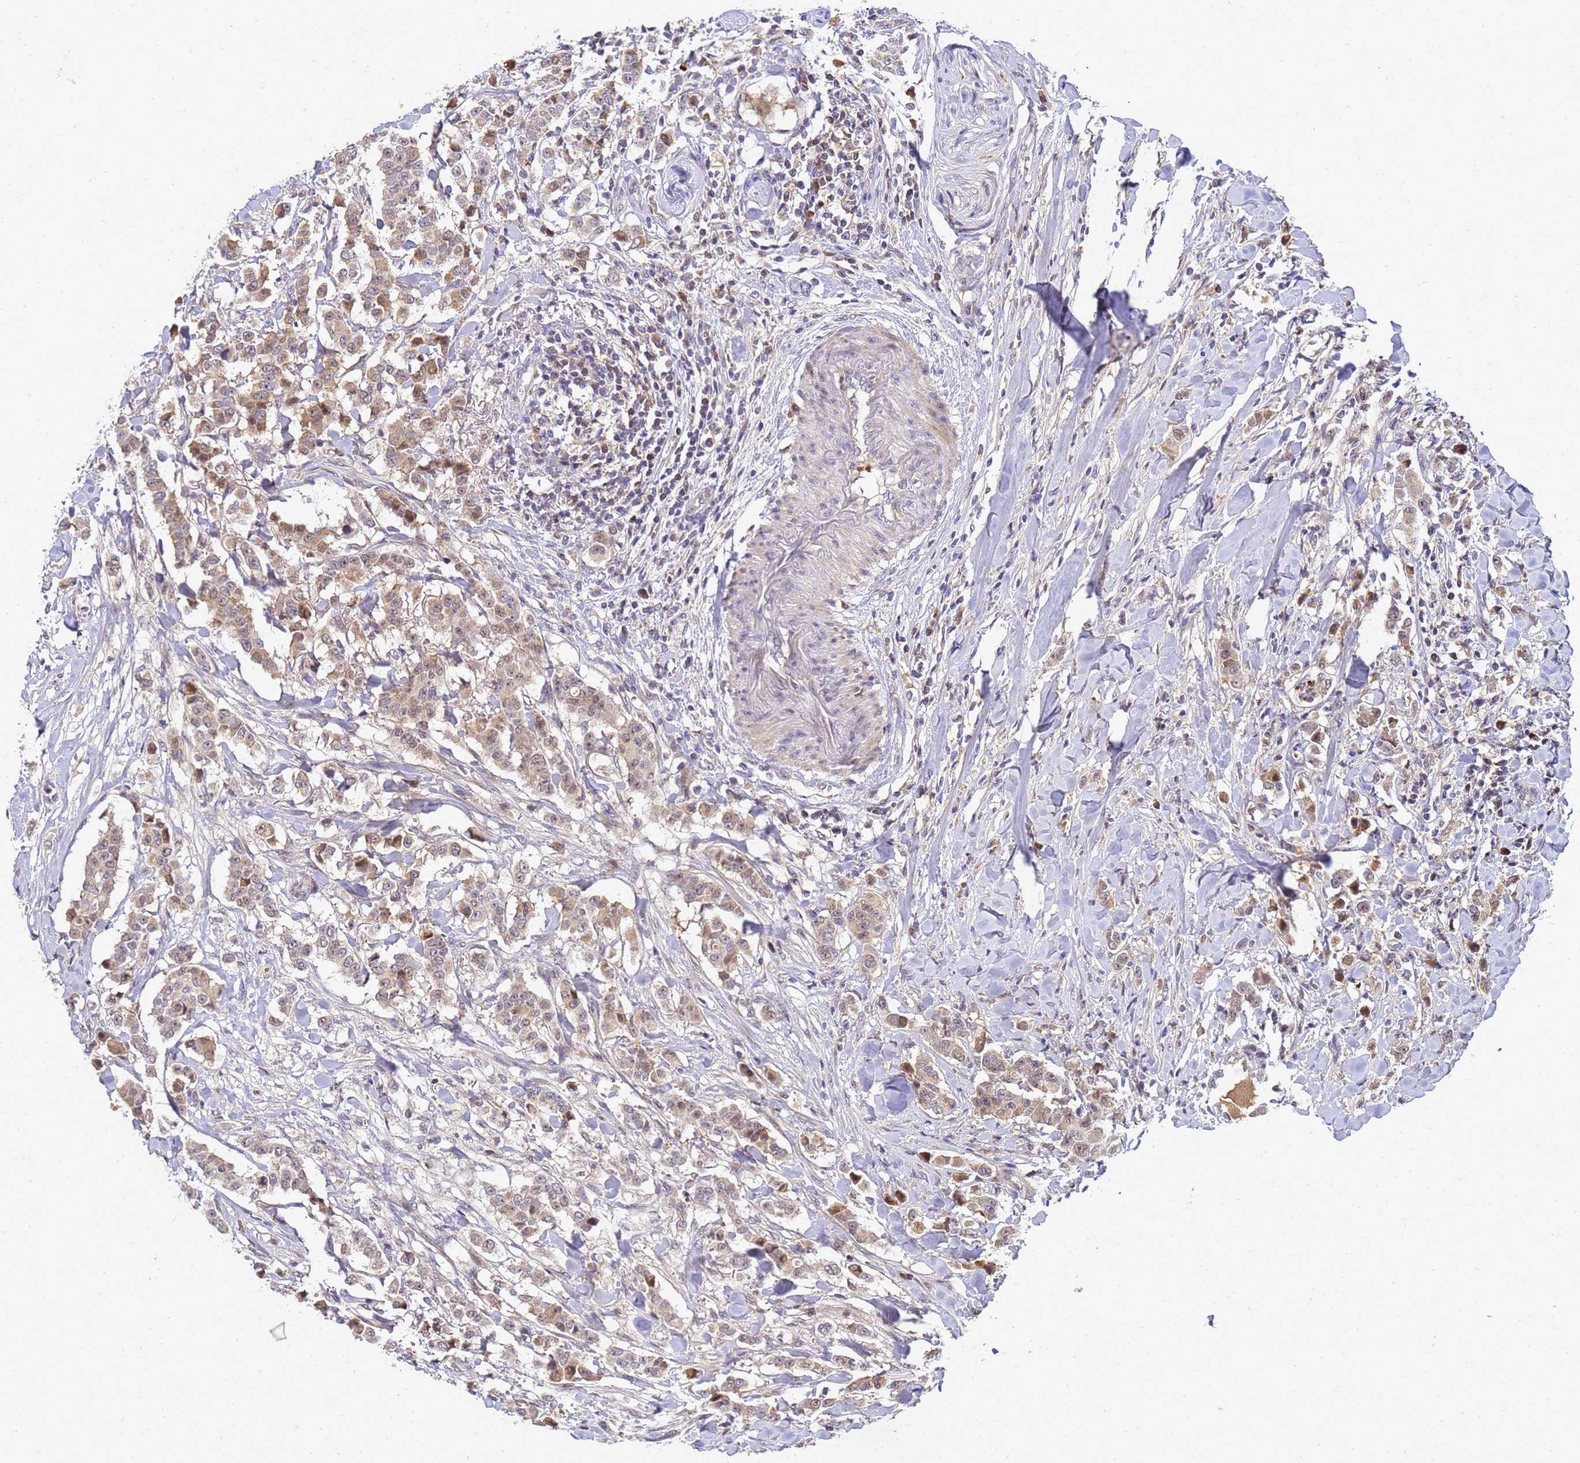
{"staining": {"intensity": "moderate", "quantity": ">75%", "location": "cytoplasmic/membranous"}, "tissue": "breast cancer", "cell_type": "Tumor cells", "image_type": "cancer", "snomed": [{"axis": "morphology", "description": "Duct carcinoma"}, {"axis": "topography", "description": "Breast"}], "caption": "Breast cancer (invasive ductal carcinoma) stained with DAB (3,3'-diaminobenzidine) immunohistochemistry demonstrates medium levels of moderate cytoplasmic/membranous staining in about >75% of tumor cells.", "gene": "TMEM74B", "patient": {"sex": "female", "age": 40}}